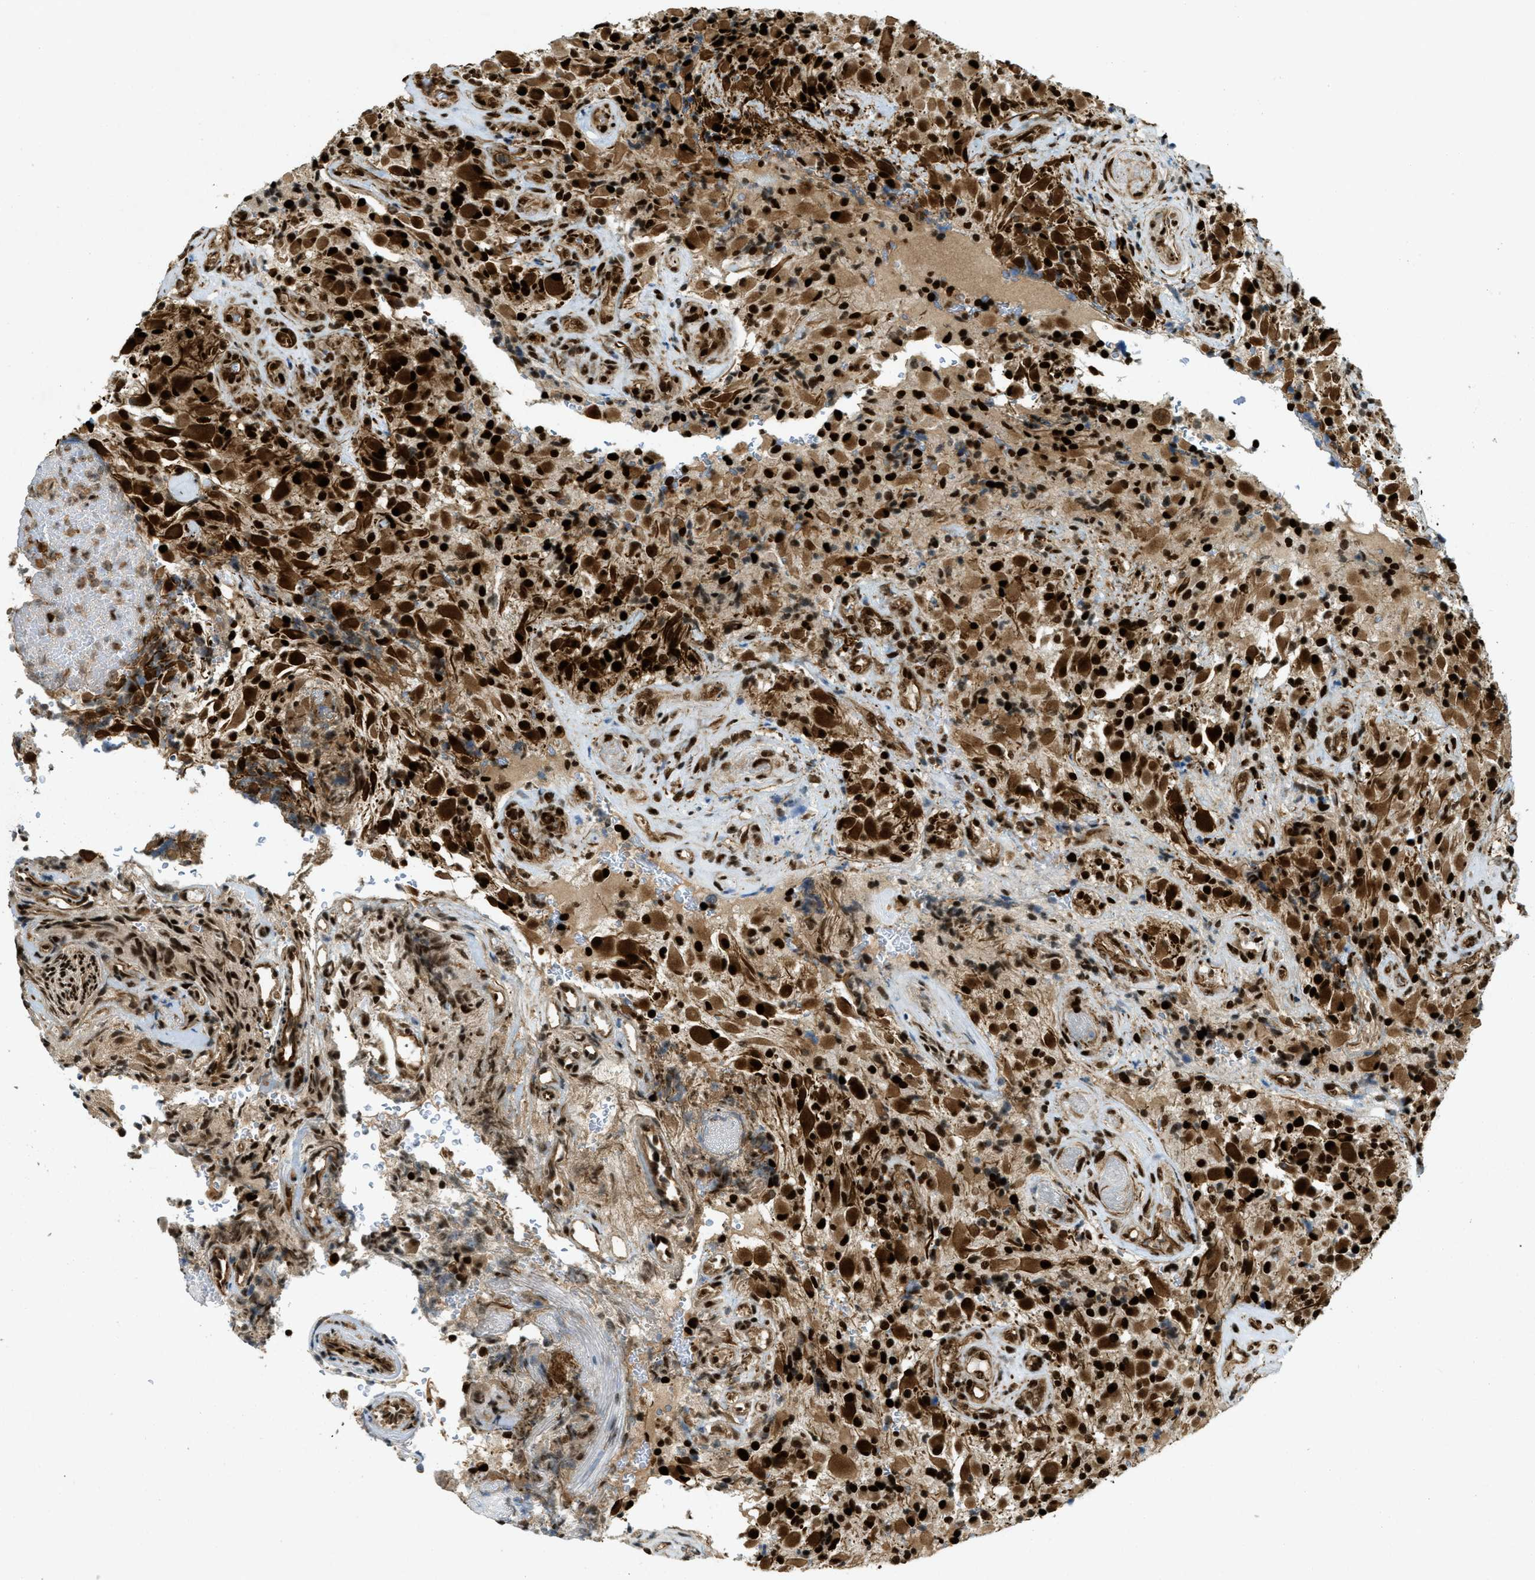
{"staining": {"intensity": "strong", "quantity": ">75%", "location": "cytoplasmic/membranous,nuclear"}, "tissue": "glioma", "cell_type": "Tumor cells", "image_type": "cancer", "snomed": [{"axis": "morphology", "description": "Glioma, malignant, High grade"}, {"axis": "topography", "description": "Brain"}], "caption": "Glioma stained for a protein displays strong cytoplasmic/membranous and nuclear positivity in tumor cells.", "gene": "ZFR", "patient": {"sex": "male", "age": 71}}